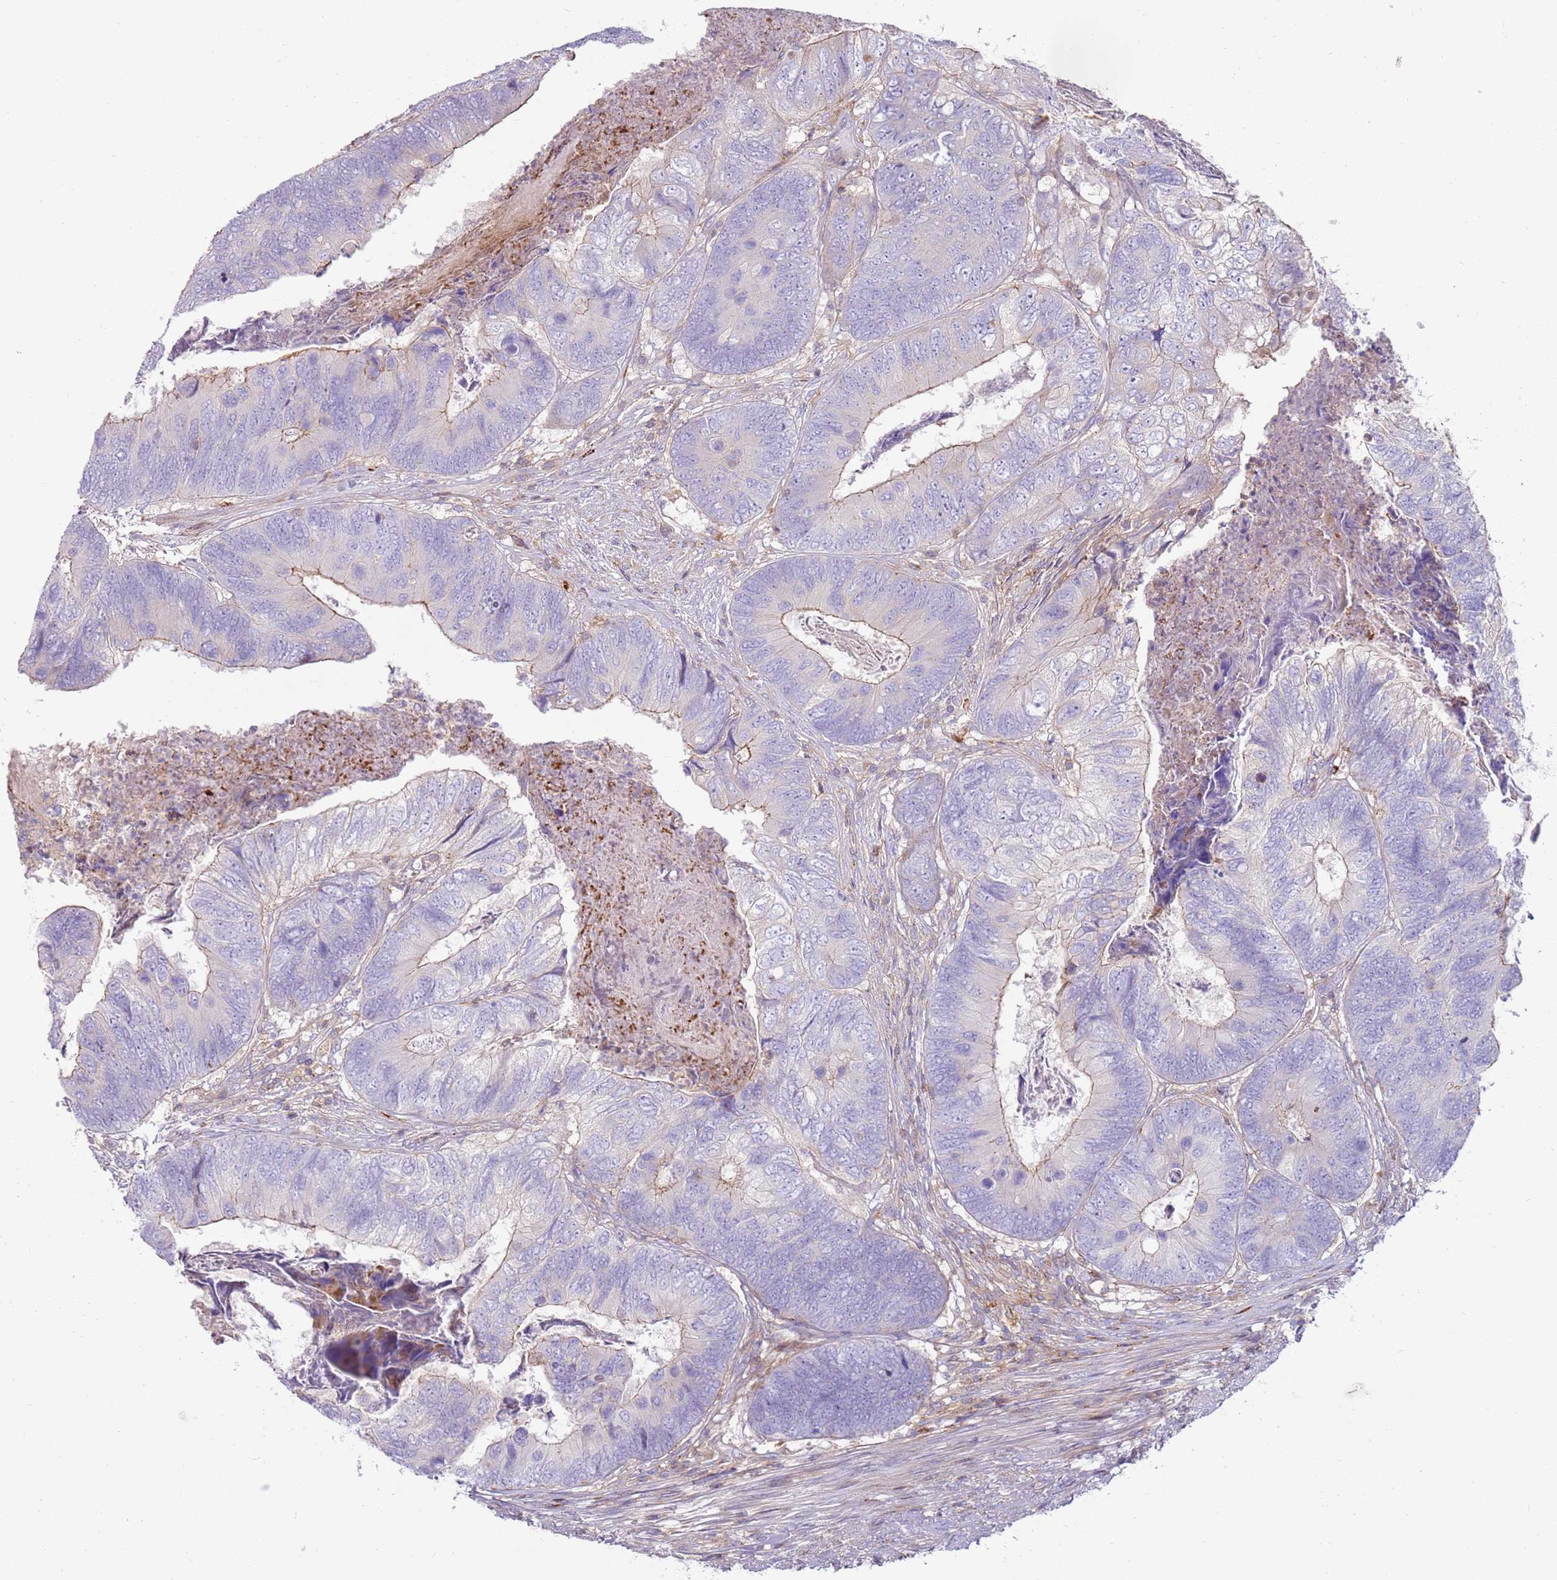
{"staining": {"intensity": "weak", "quantity": "<25%", "location": "cytoplasmic/membranous"}, "tissue": "colorectal cancer", "cell_type": "Tumor cells", "image_type": "cancer", "snomed": [{"axis": "morphology", "description": "Adenocarcinoma, NOS"}, {"axis": "topography", "description": "Colon"}], "caption": "IHC photomicrograph of human colorectal adenocarcinoma stained for a protein (brown), which displays no expression in tumor cells. (DAB immunohistochemistry (IHC) visualized using brightfield microscopy, high magnification).", "gene": "FPR1", "patient": {"sex": "female", "age": 67}}